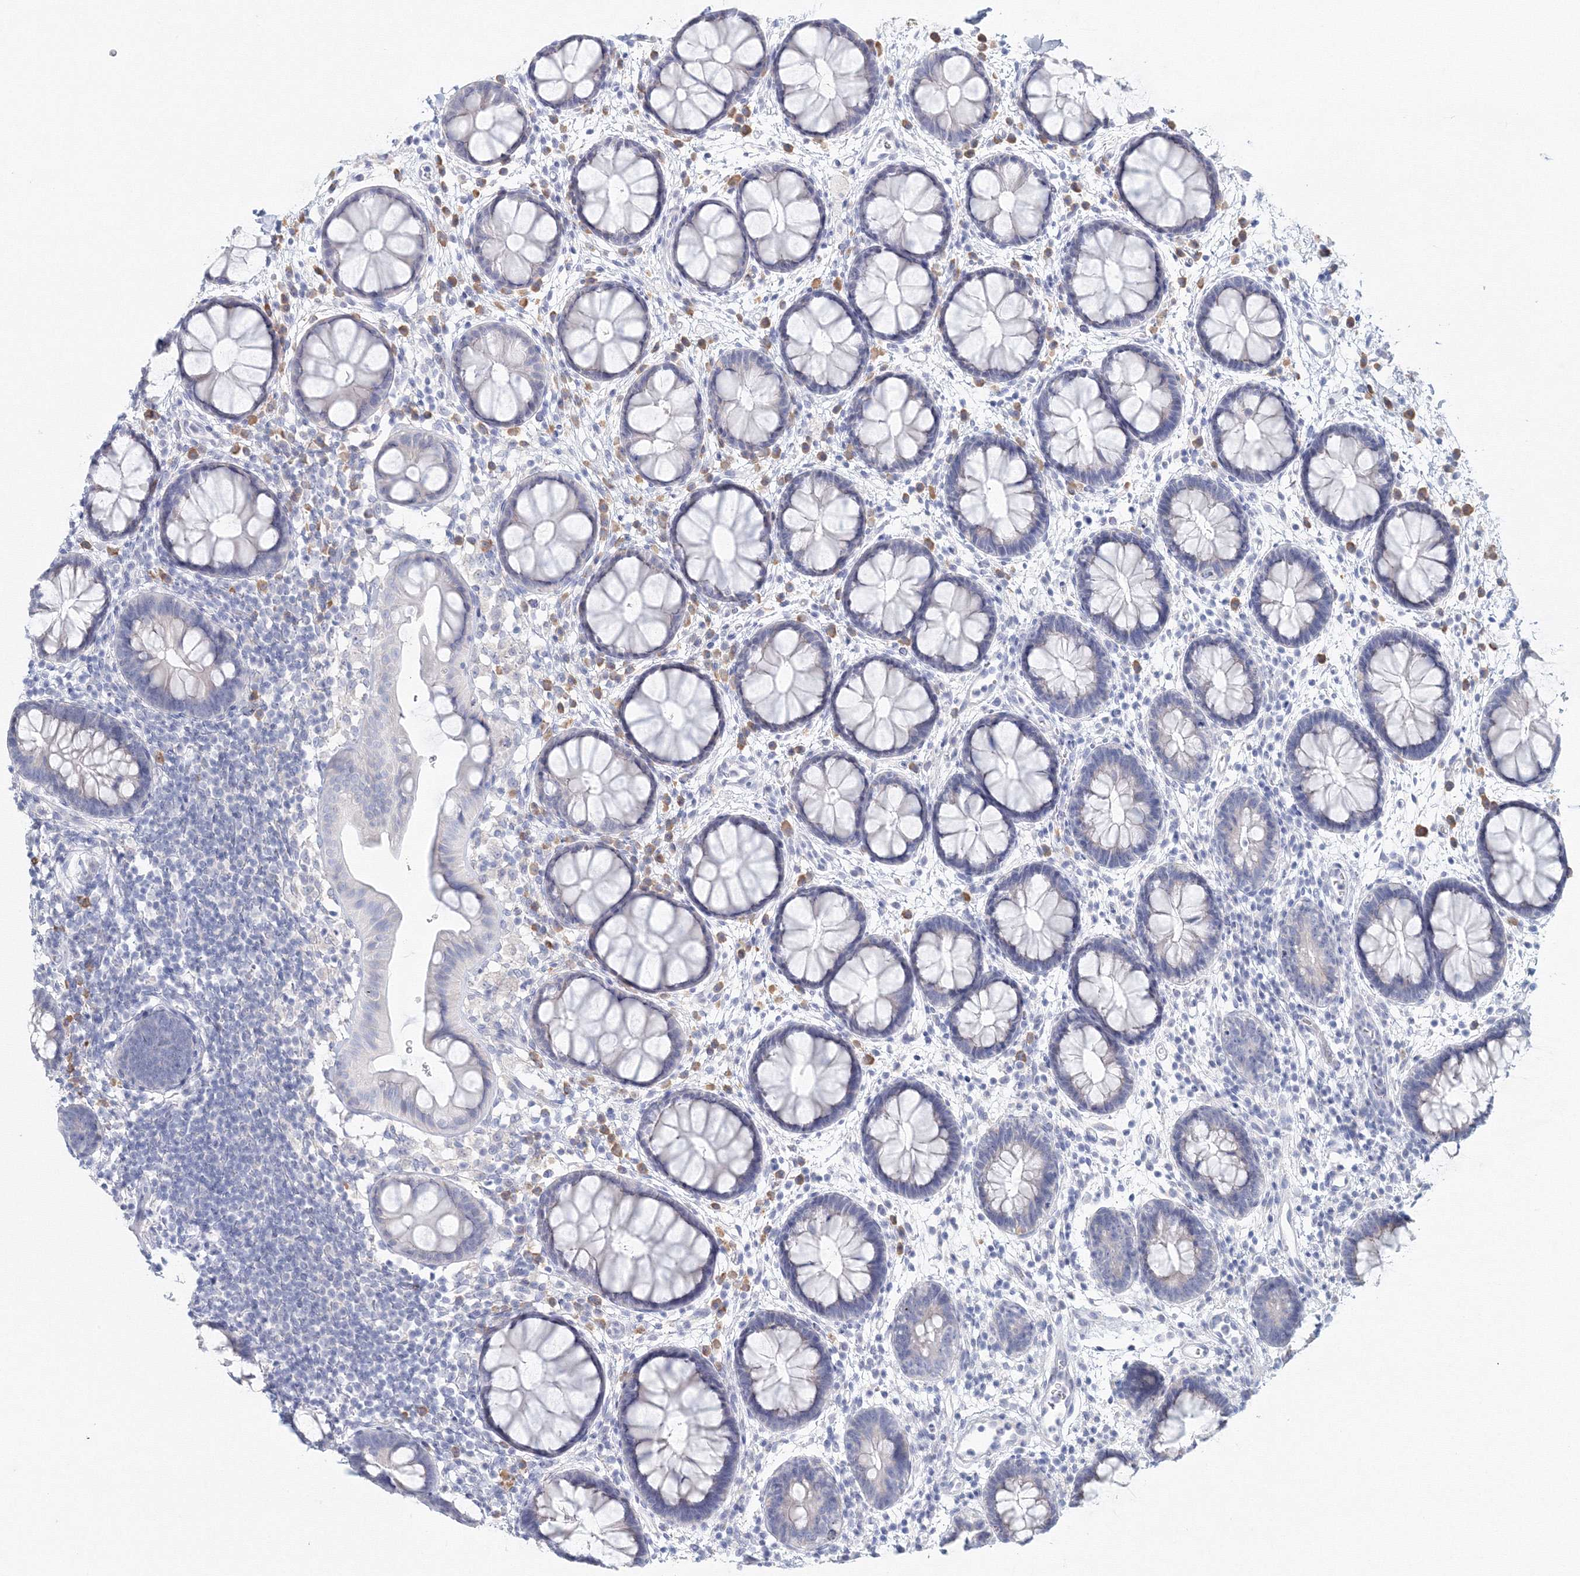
{"staining": {"intensity": "negative", "quantity": "none", "location": "none"}, "tissue": "rectum", "cell_type": "Glandular cells", "image_type": "normal", "snomed": [{"axis": "morphology", "description": "Normal tissue, NOS"}, {"axis": "topography", "description": "Rectum"}], "caption": "Immunohistochemical staining of benign human rectum reveals no significant staining in glandular cells.", "gene": "VSIG1", "patient": {"sex": "female", "age": 24}}